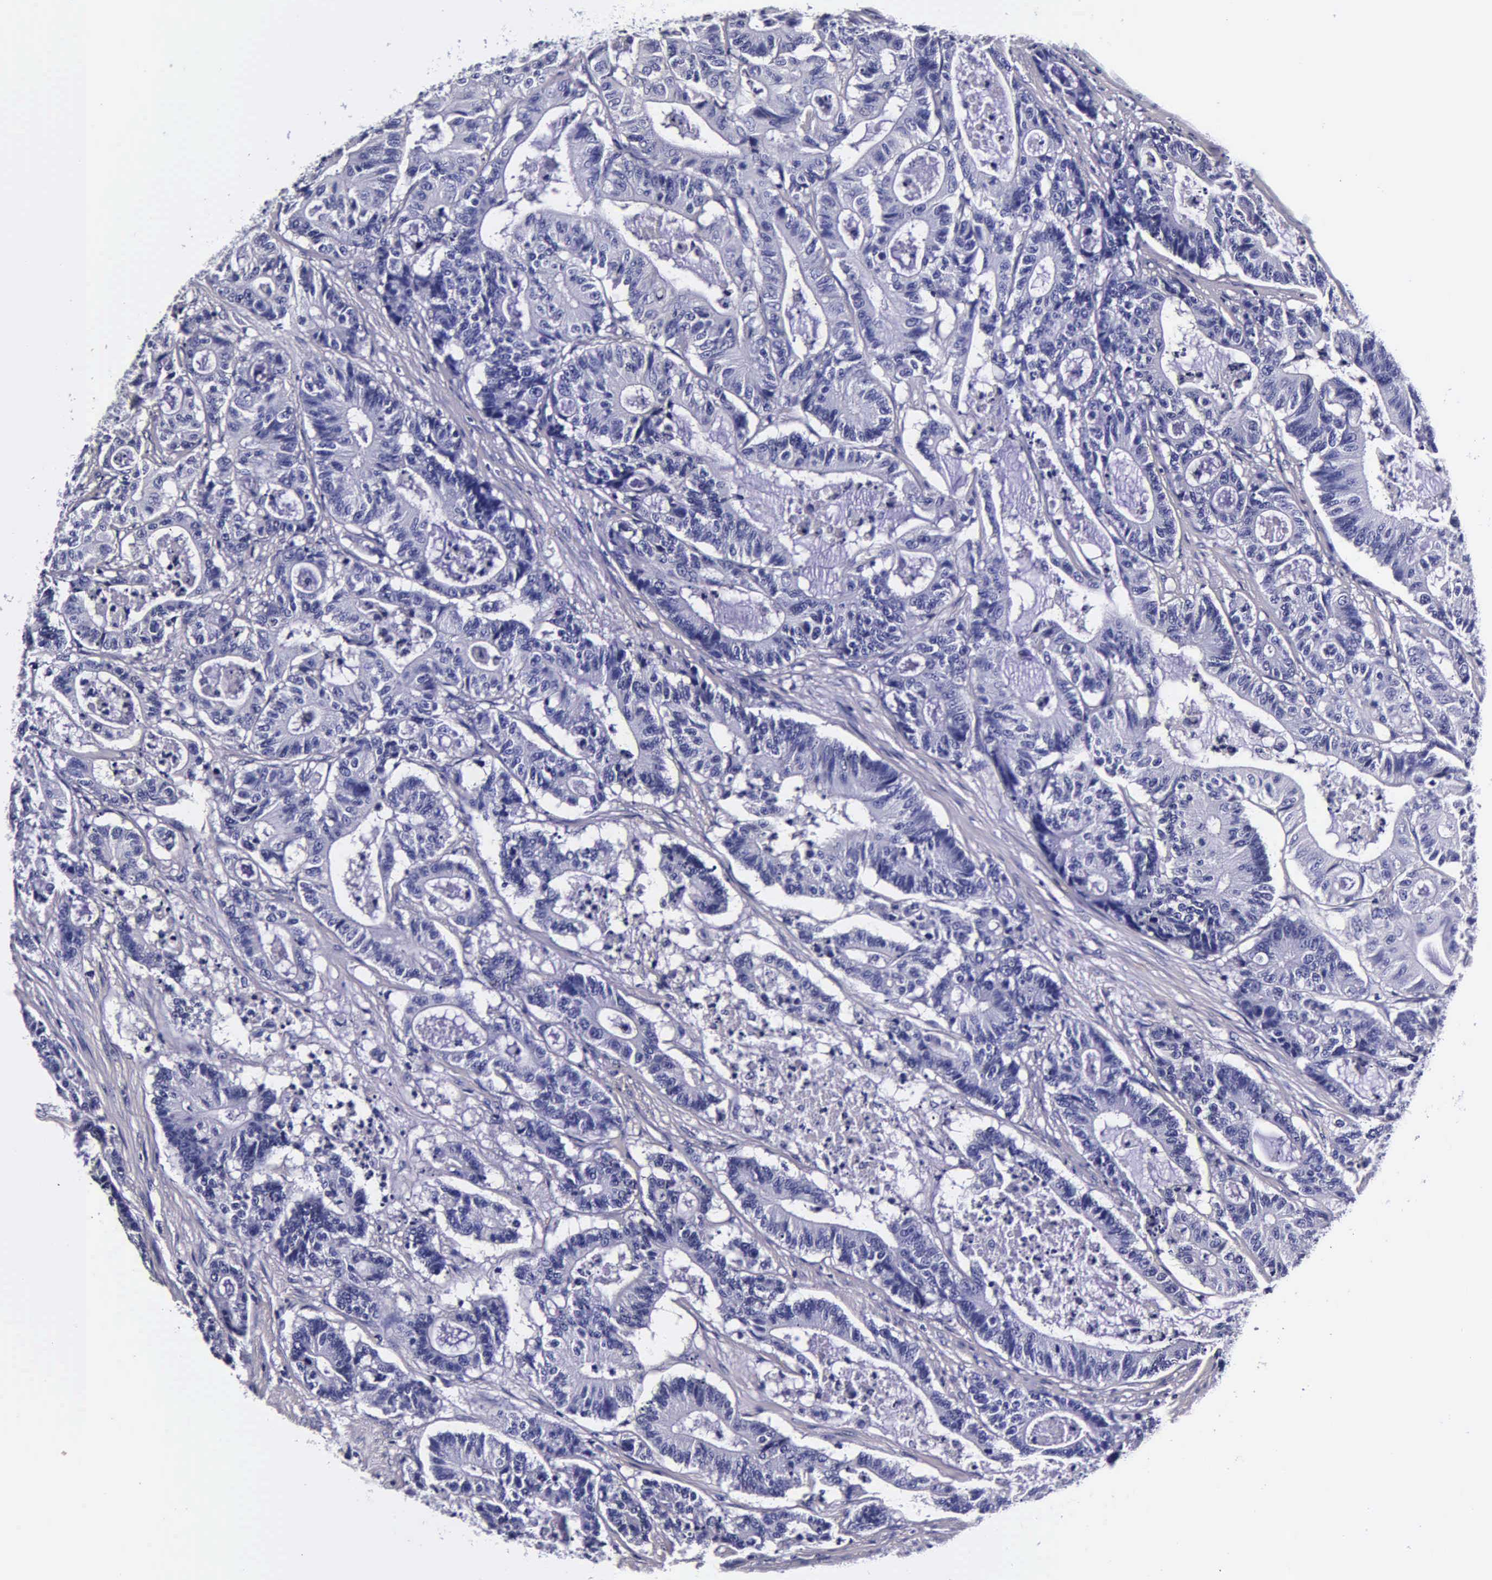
{"staining": {"intensity": "negative", "quantity": "none", "location": "none"}, "tissue": "colorectal cancer", "cell_type": "Tumor cells", "image_type": "cancer", "snomed": [{"axis": "morphology", "description": "Adenocarcinoma, NOS"}, {"axis": "topography", "description": "Colon"}], "caption": "Tumor cells show no significant staining in adenocarcinoma (colorectal).", "gene": "IAPP", "patient": {"sex": "female", "age": 84}}